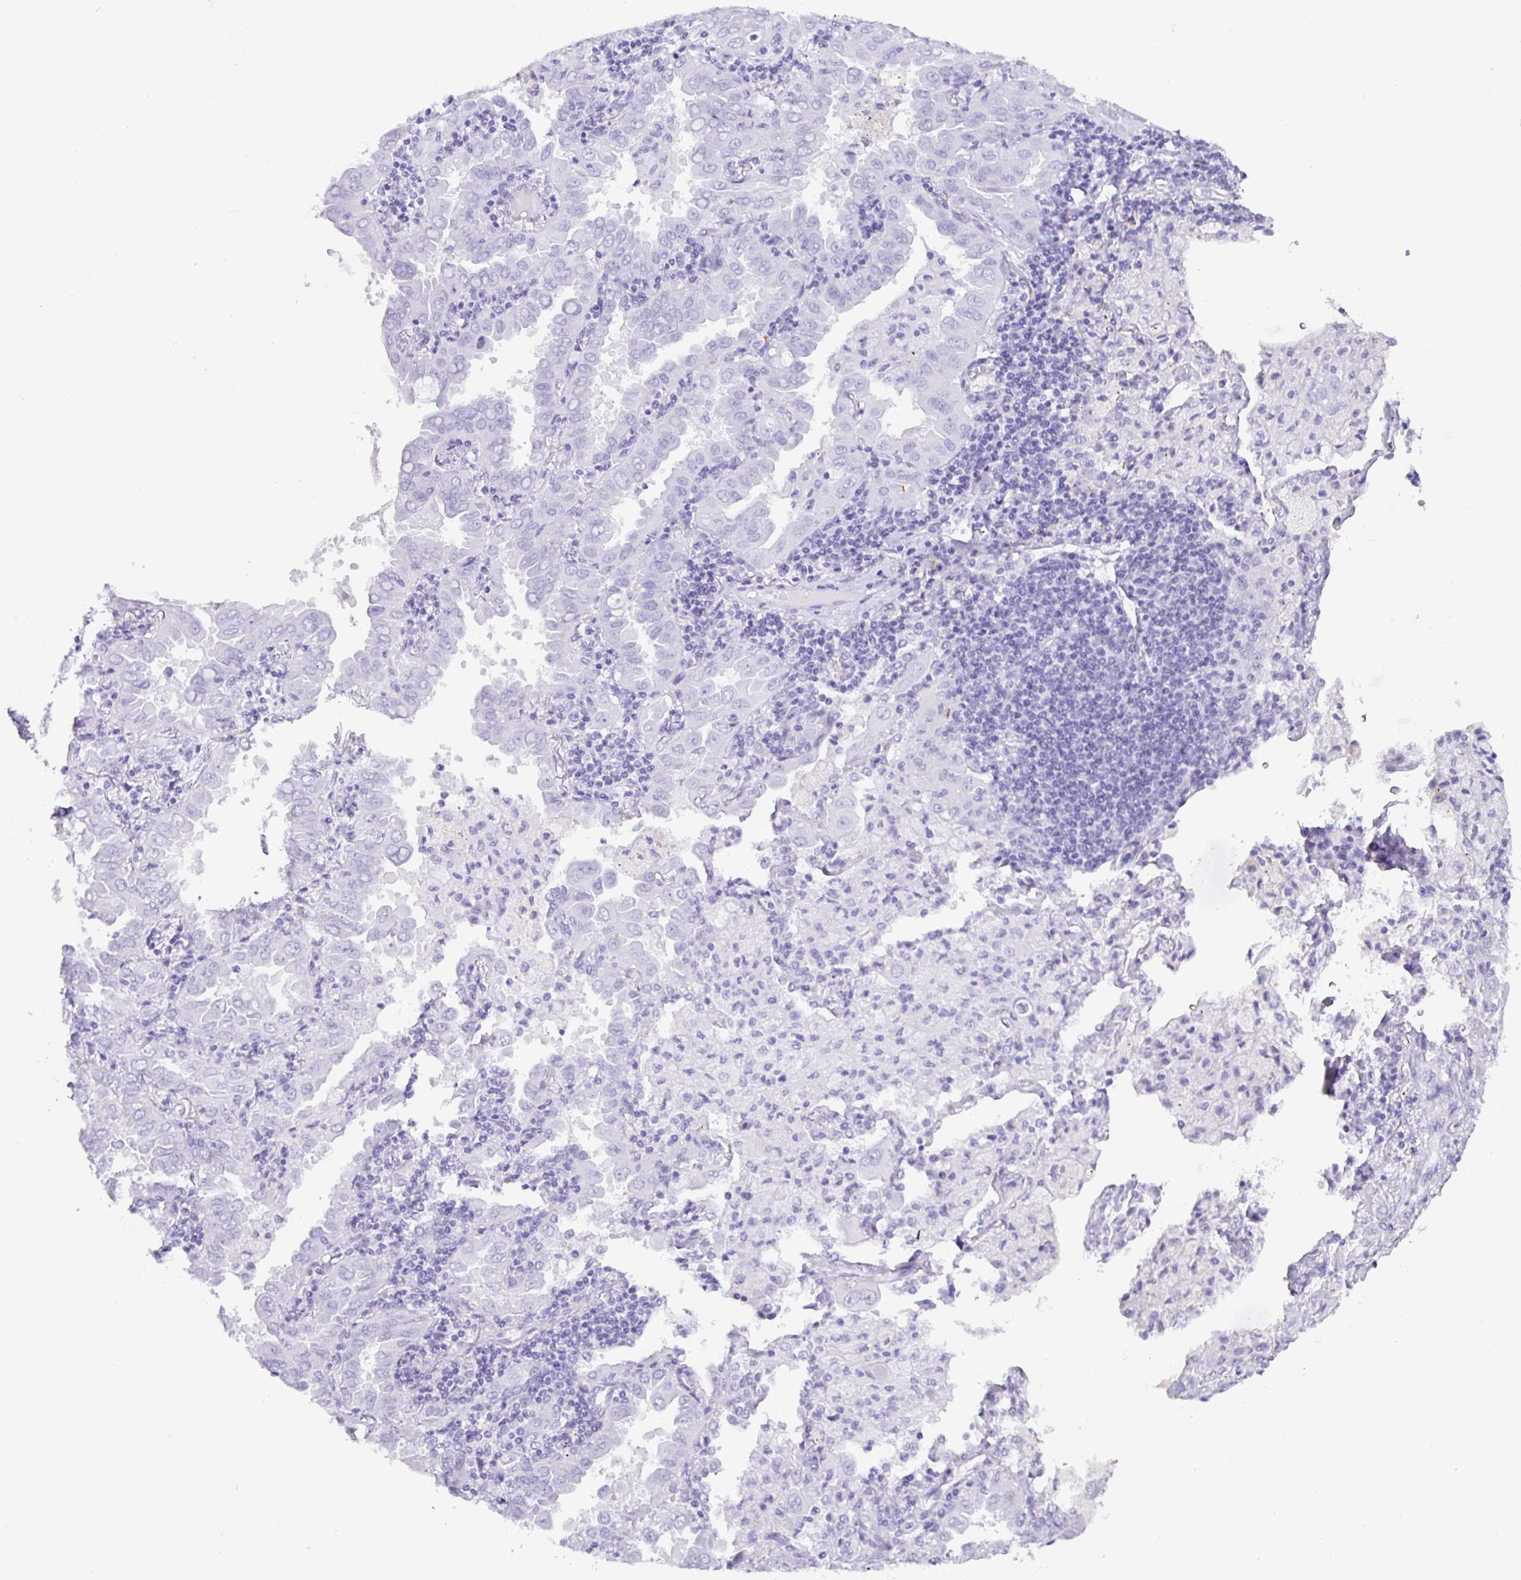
{"staining": {"intensity": "negative", "quantity": "none", "location": "none"}, "tissue": "lung cancer", "cell_type": "Tumor cells", "image_type": "cancer", "snomed": [{"axis": "morphology", "description": "Adenocarcinoma, NOS"}, {"axis": "topography", "description": "Lung"}], "caption": "Immunohistochemistry image of neoplastic tissue: human lung cancer stained with DAB (3,3'-diaminobenzidine) demonstrates no significant protein positivity in tumor cells.", "gene": "NUP188", "patient": {"sex": "male", "age": 64}}